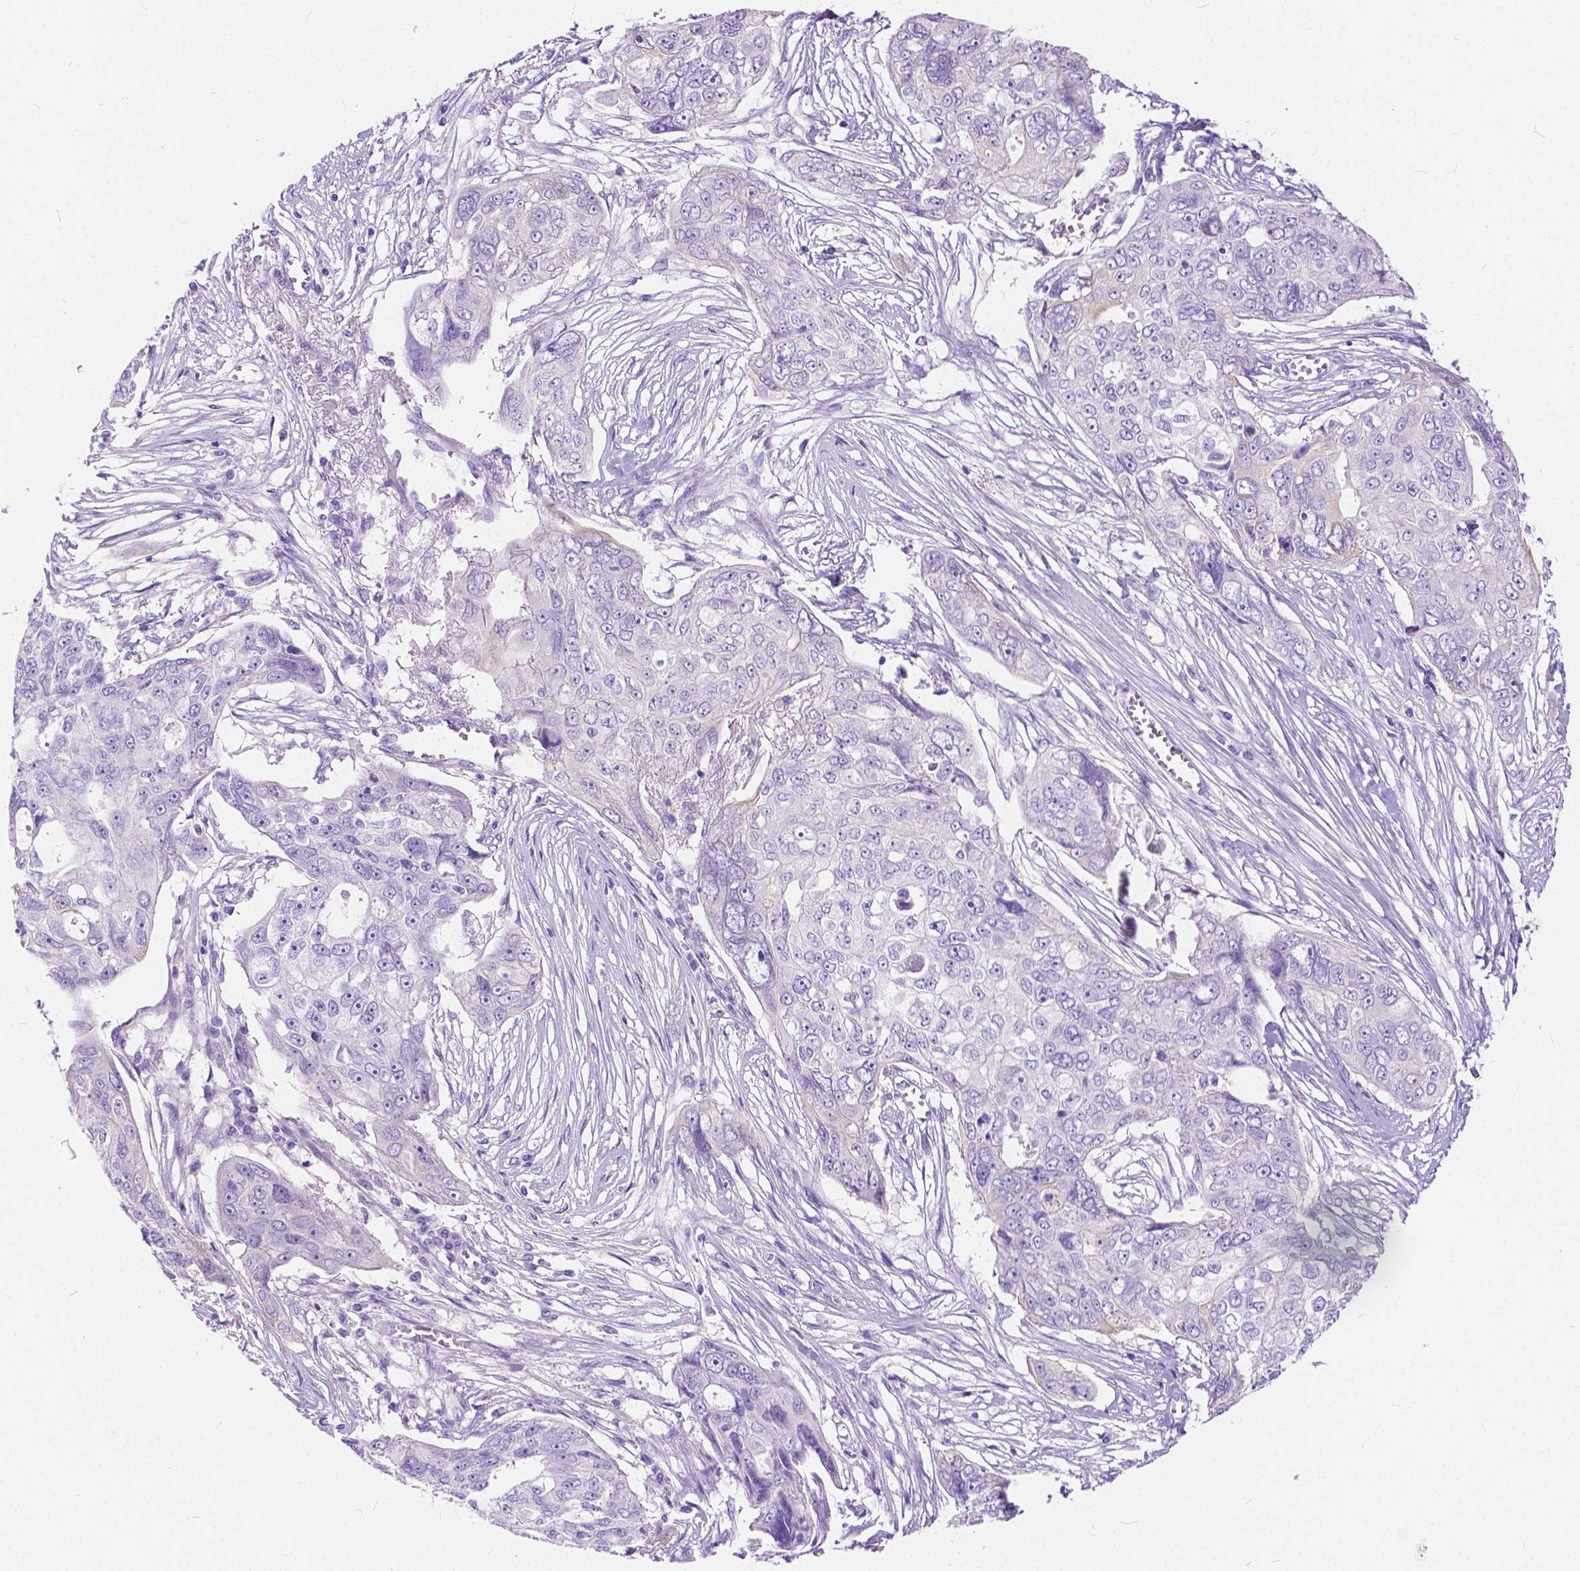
{"staining": {"intensity": "negative", "quantity": "none", "location": "none"}, "tissue": "ovarian cancer", "cell_type": "Tumor cells", "image_type": "cancer", "snomed": [{"axis": "morphology", "description": "Carcinoma, endometroid"}, {"axis": "topography", "description": "Ovary"}], "caption": "This is an IHC photomicrograph of ovarian cancer. There is no expression in tumor cells.", "gene": "CHRM1", "patient": {"sex": "female", "age": 70}}